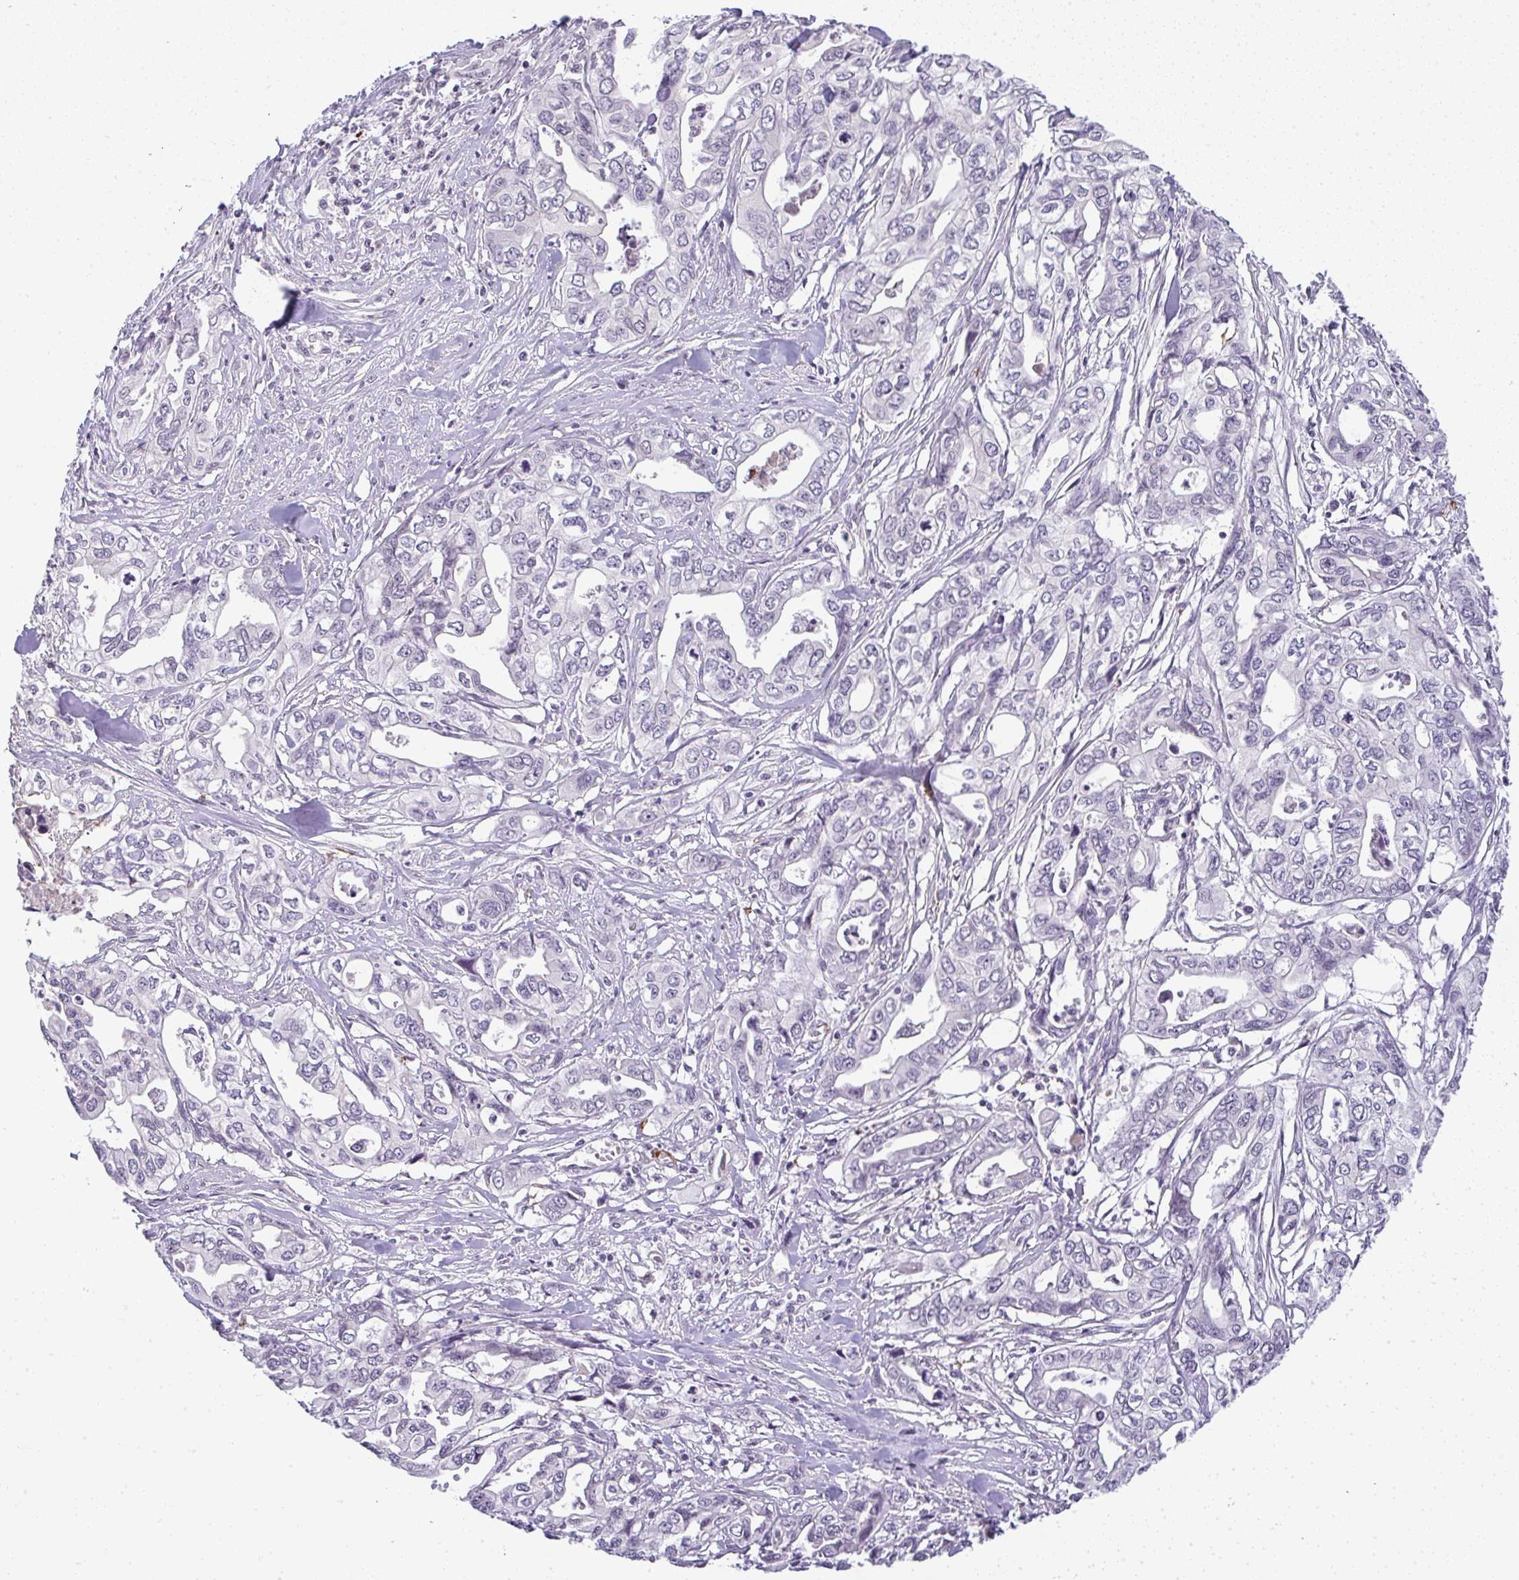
{"staining": {"intensity": "negative", "quantity": "none", "location": "none"}, "tissue": "pancreatic cancer", "cell_type": "Tumor cells", "image_type": "cancer", "snomed": [{"axis": "morphology", "description": "Adenocarcinoma, NOS"}, {"axis": "topography", "description": "Pancreas"}], "caption": "Adenocarcinoma (pancreatic) was stained to show a protein in brown. There is no significant staining in tumor cells. (Immunohistochemistry (ihc), brightfield microscopy, high magnification).", "gene": "CACNA1S", "patient": {"sex": "male", "age": 68}}